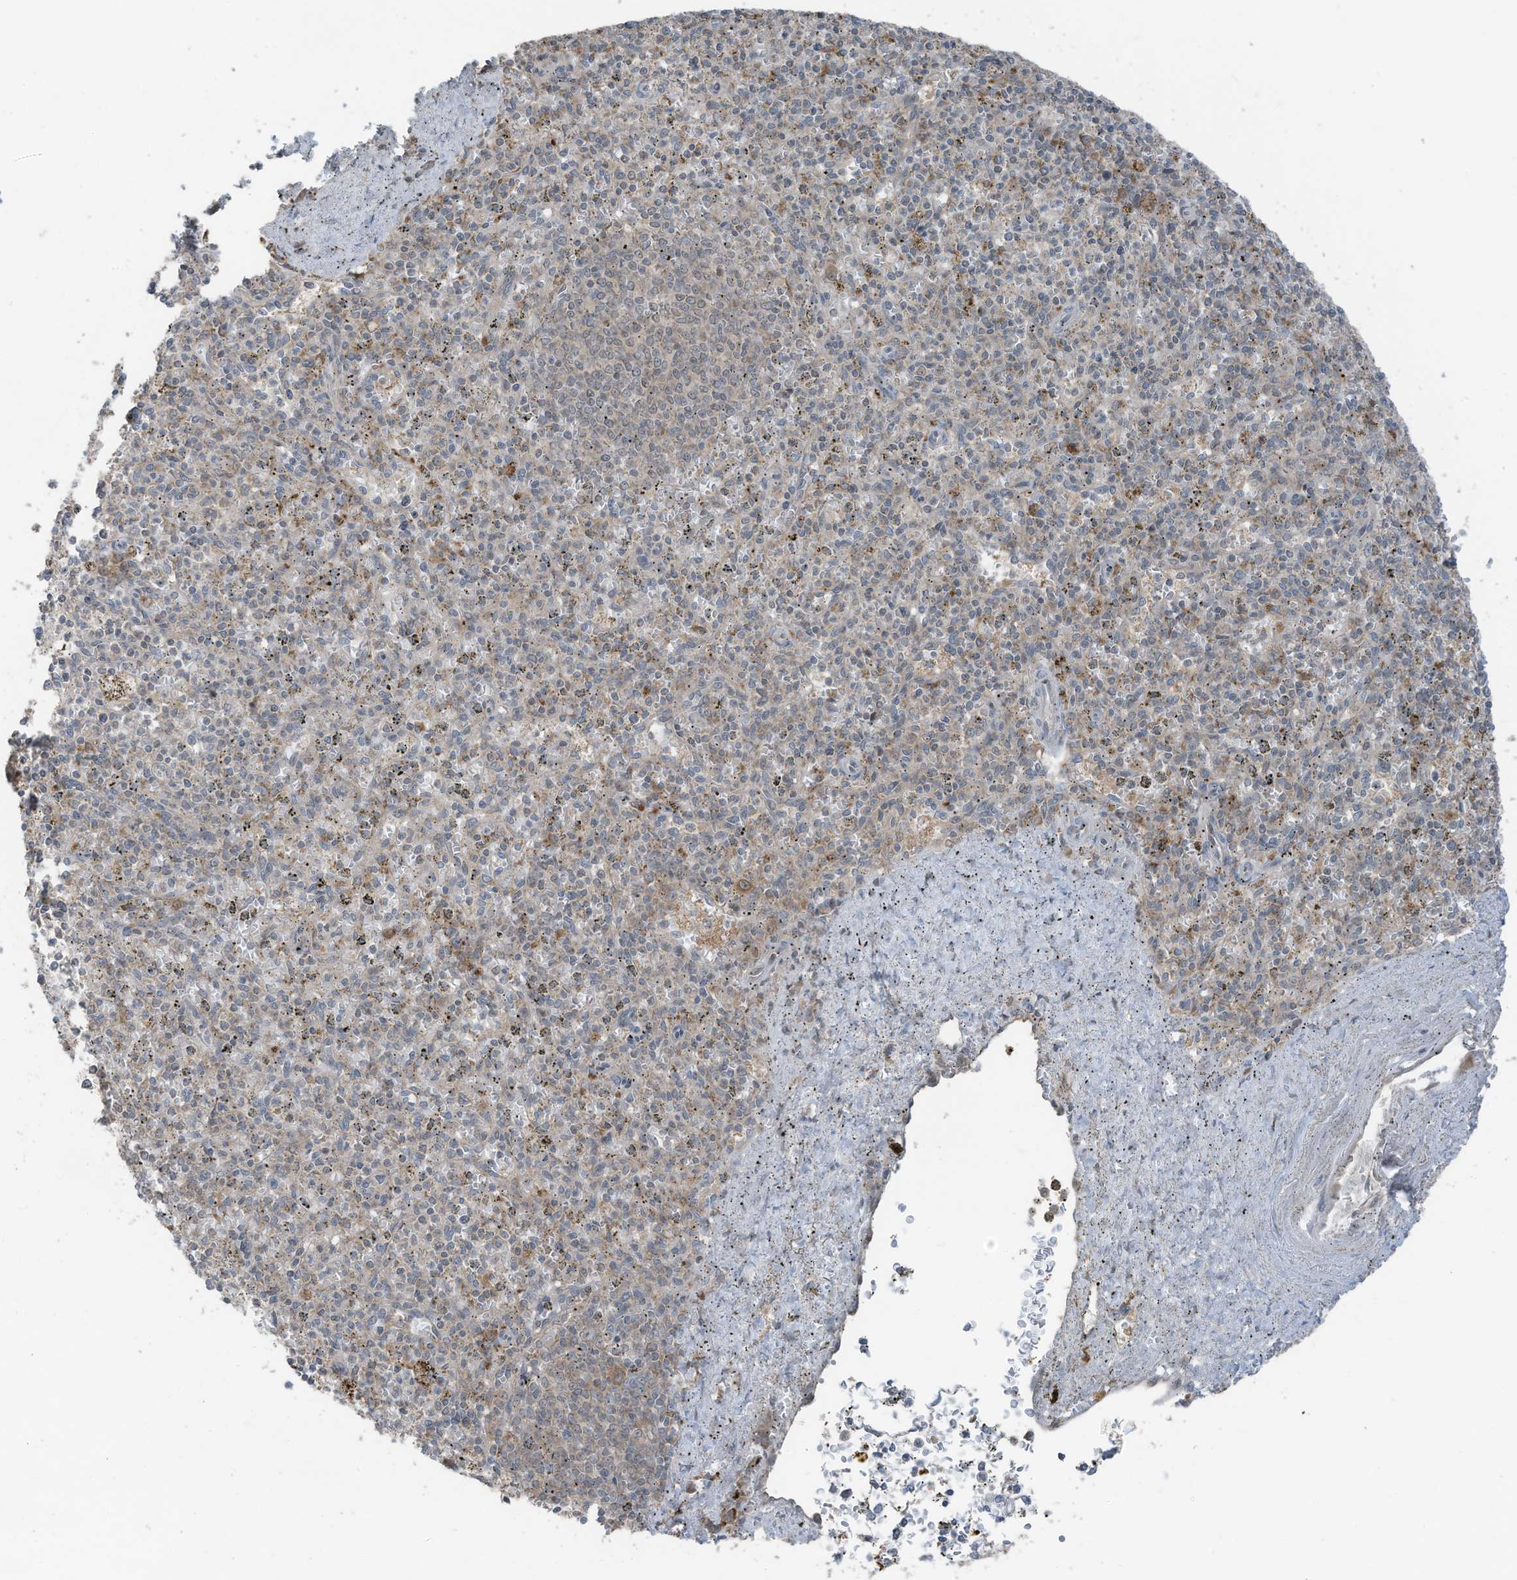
{"staining": {"intensity": "weak", "quantity": "<25%", "location": "cytoplasmic/membranous"}, "tissue": "spleen", "cell_type": "Cells in red pulp", "image_type": "normal", "snomed": [{"axis": "morphology", "description": "Normal tissue, NOS"}, {"axis": "topography", "description": "Spleen"}], "caption": "Human spleen stained for a protein using immunohistochemistry displays no expression in cells in red pulp.", "gene": "TXNDC9", "patient": {"sex": "male", "age": 72}}